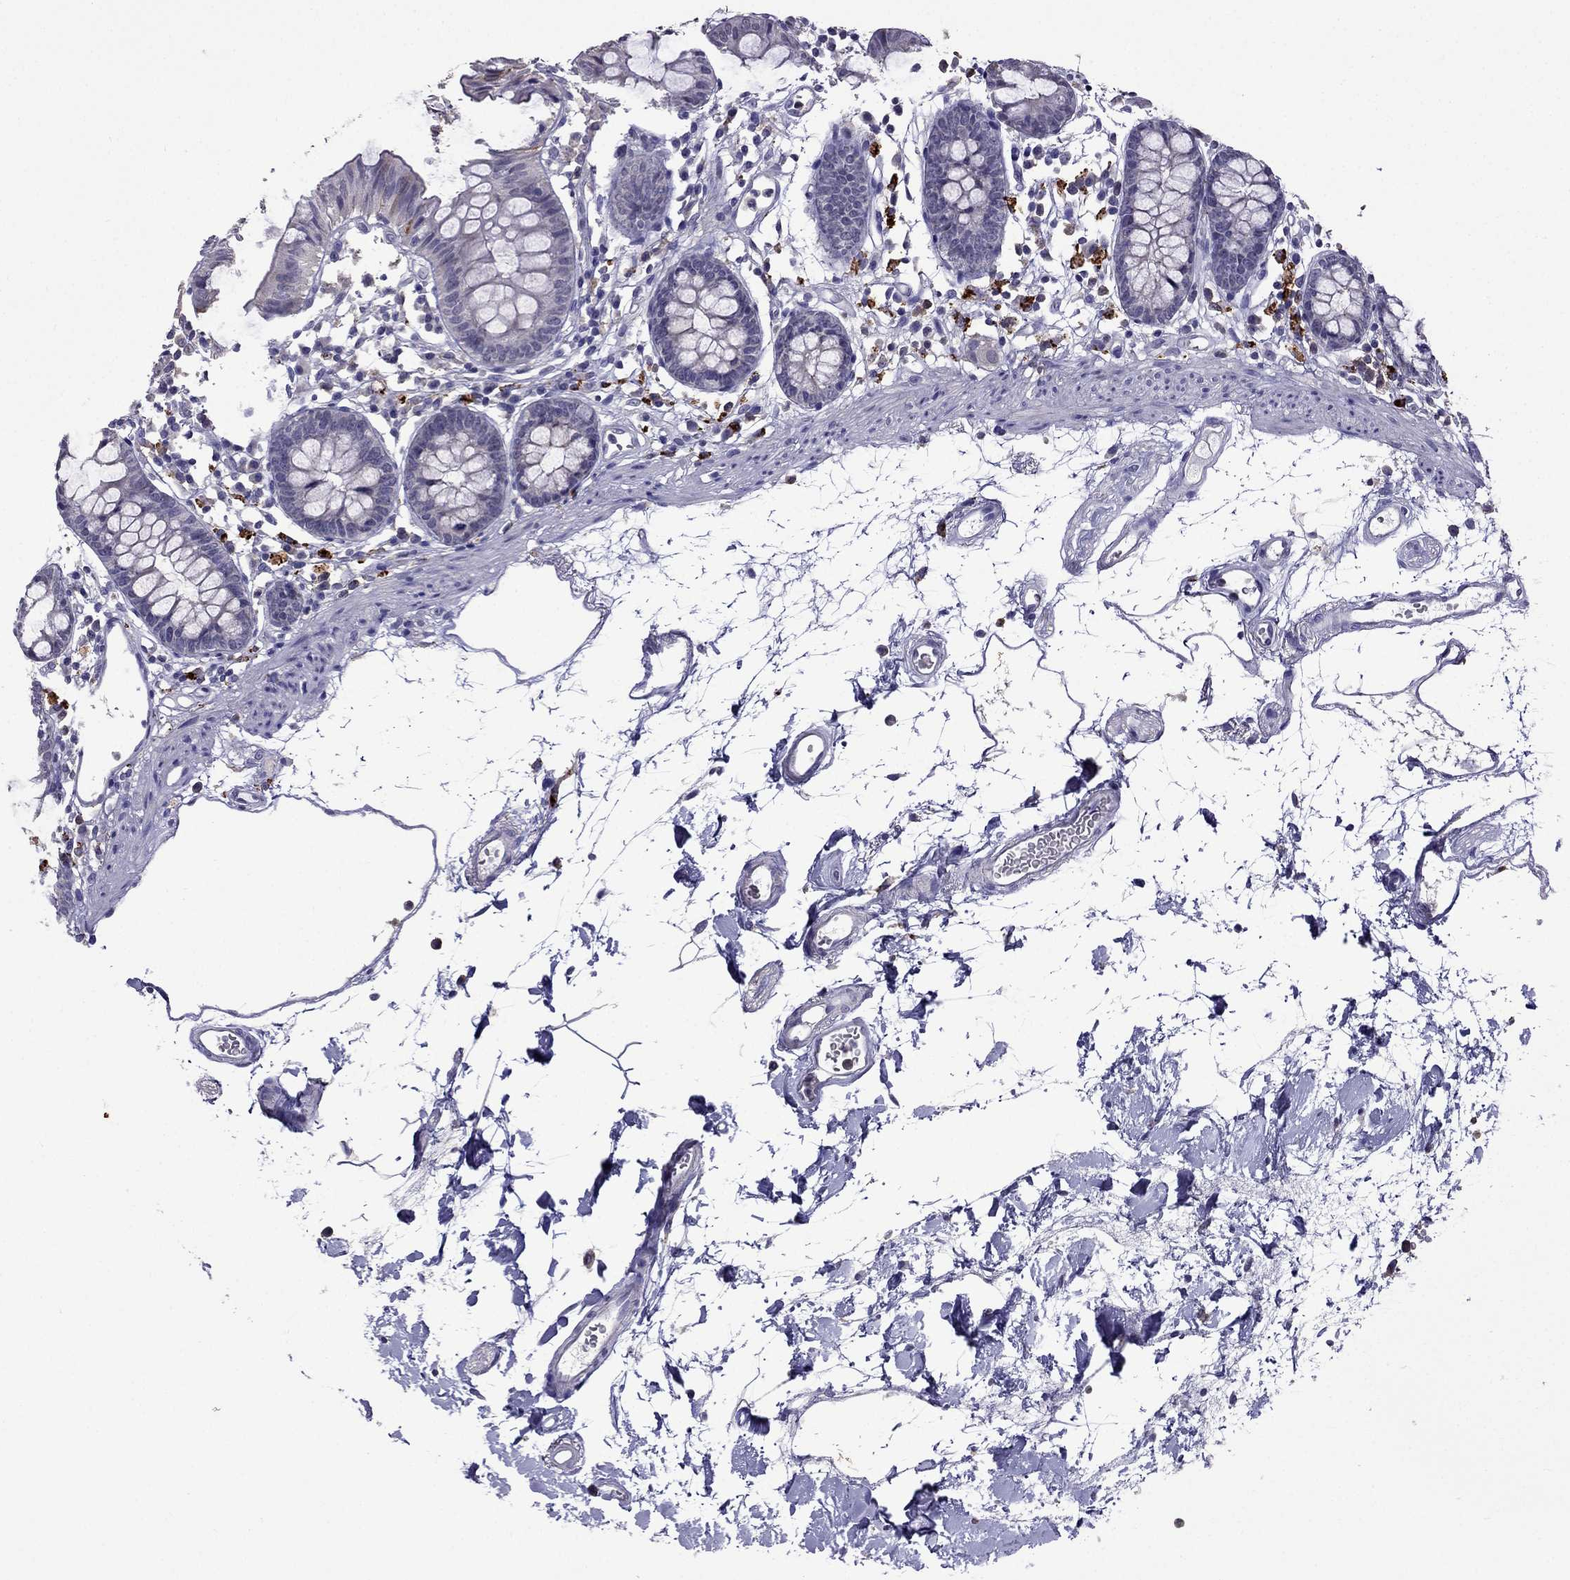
{"staining": {"intensity": "negative", "quantity": "none", "location": "none"}, "tissue": "colon", "cell_type": "Endothelial cells", "image_type": "normal", "snomed": [{"axis": "morphology", "description": "Normal tissue, NOS"}, {"axis": "topography", "description": "Colon"}], "caption": "Immunohistochemistry (IHC) photomicrograph of benign colon: human colon stained with DAB reveals no significant protein expression in endothelial cells. Brightfield microscopy of IHC stained with DAB (3,3'-diaminobenzidine) (brown) and hematoxylin (blue), captured at high magnification.", "gene": "AQP9", "patient": {"sex": "female", "age": 84}}